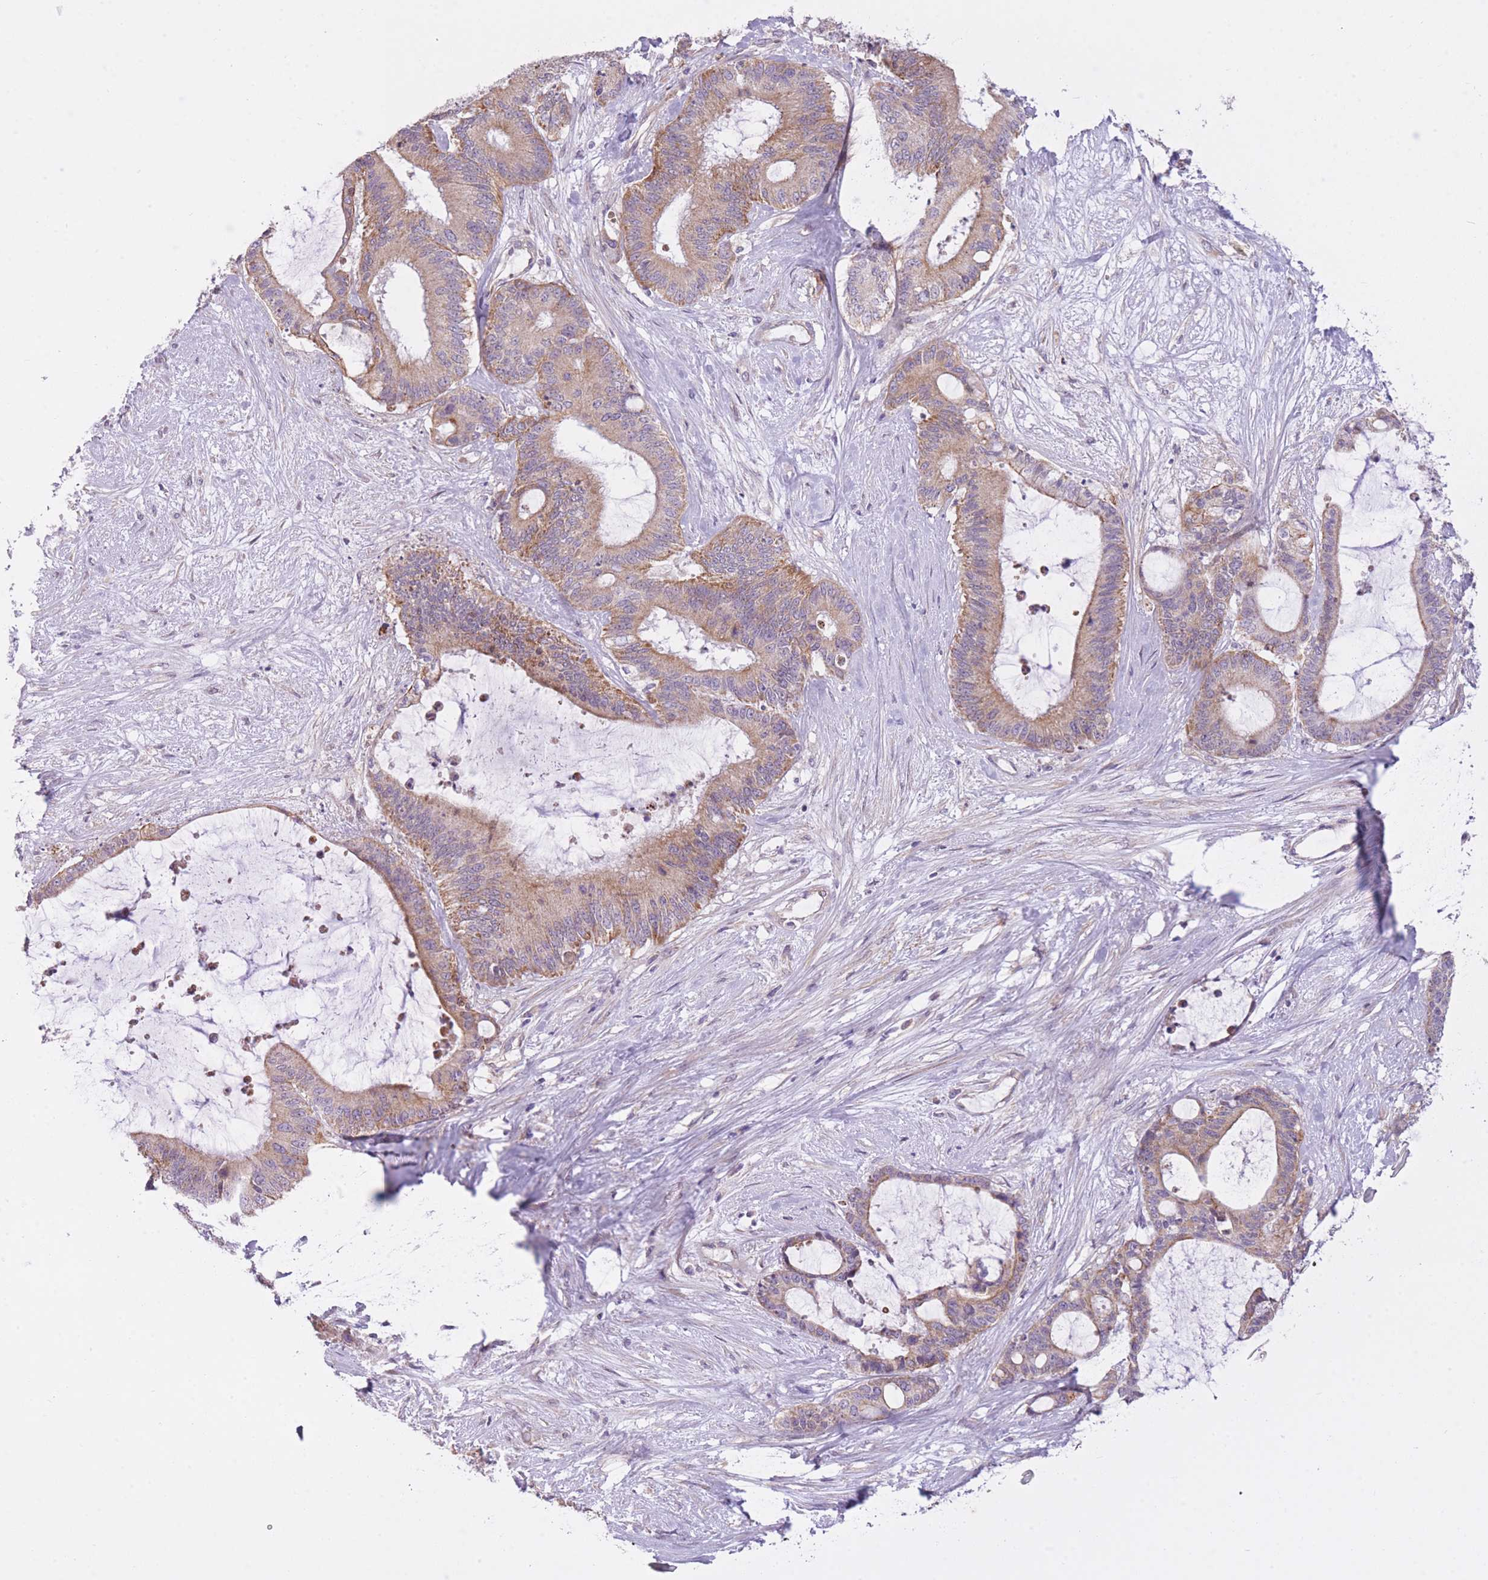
{"staining": {"intensity": "moderate", "quantity": "25%-75%", "location": "cytoplasmic/membranous"}, "tissue": "liver cancer", "cell_type": "Tumor cells", "image_type": "cancer", "snomed": [{"axis": "morphology", "description": "Normal tissue, NOS"}, {"axis": "morphology", "description": "Cholangiocarcinoma"}, {"axis": "topography", "description": "Liver"}, {"axis": "topography", "description": "Peripheral nerve tissue"}], "caption": "Protein analysis of liver cancer tissue demonstrates moderate cytoplasmic/membranous staining in approximately 25%-75% of tumor cells. The staining is performed using DAB brown chromogen to label protein expression. The nuclei are counter-stained blue using hematoxylin.", "gene": "REV1", "patient": {"sex": "female", "age": 73}}